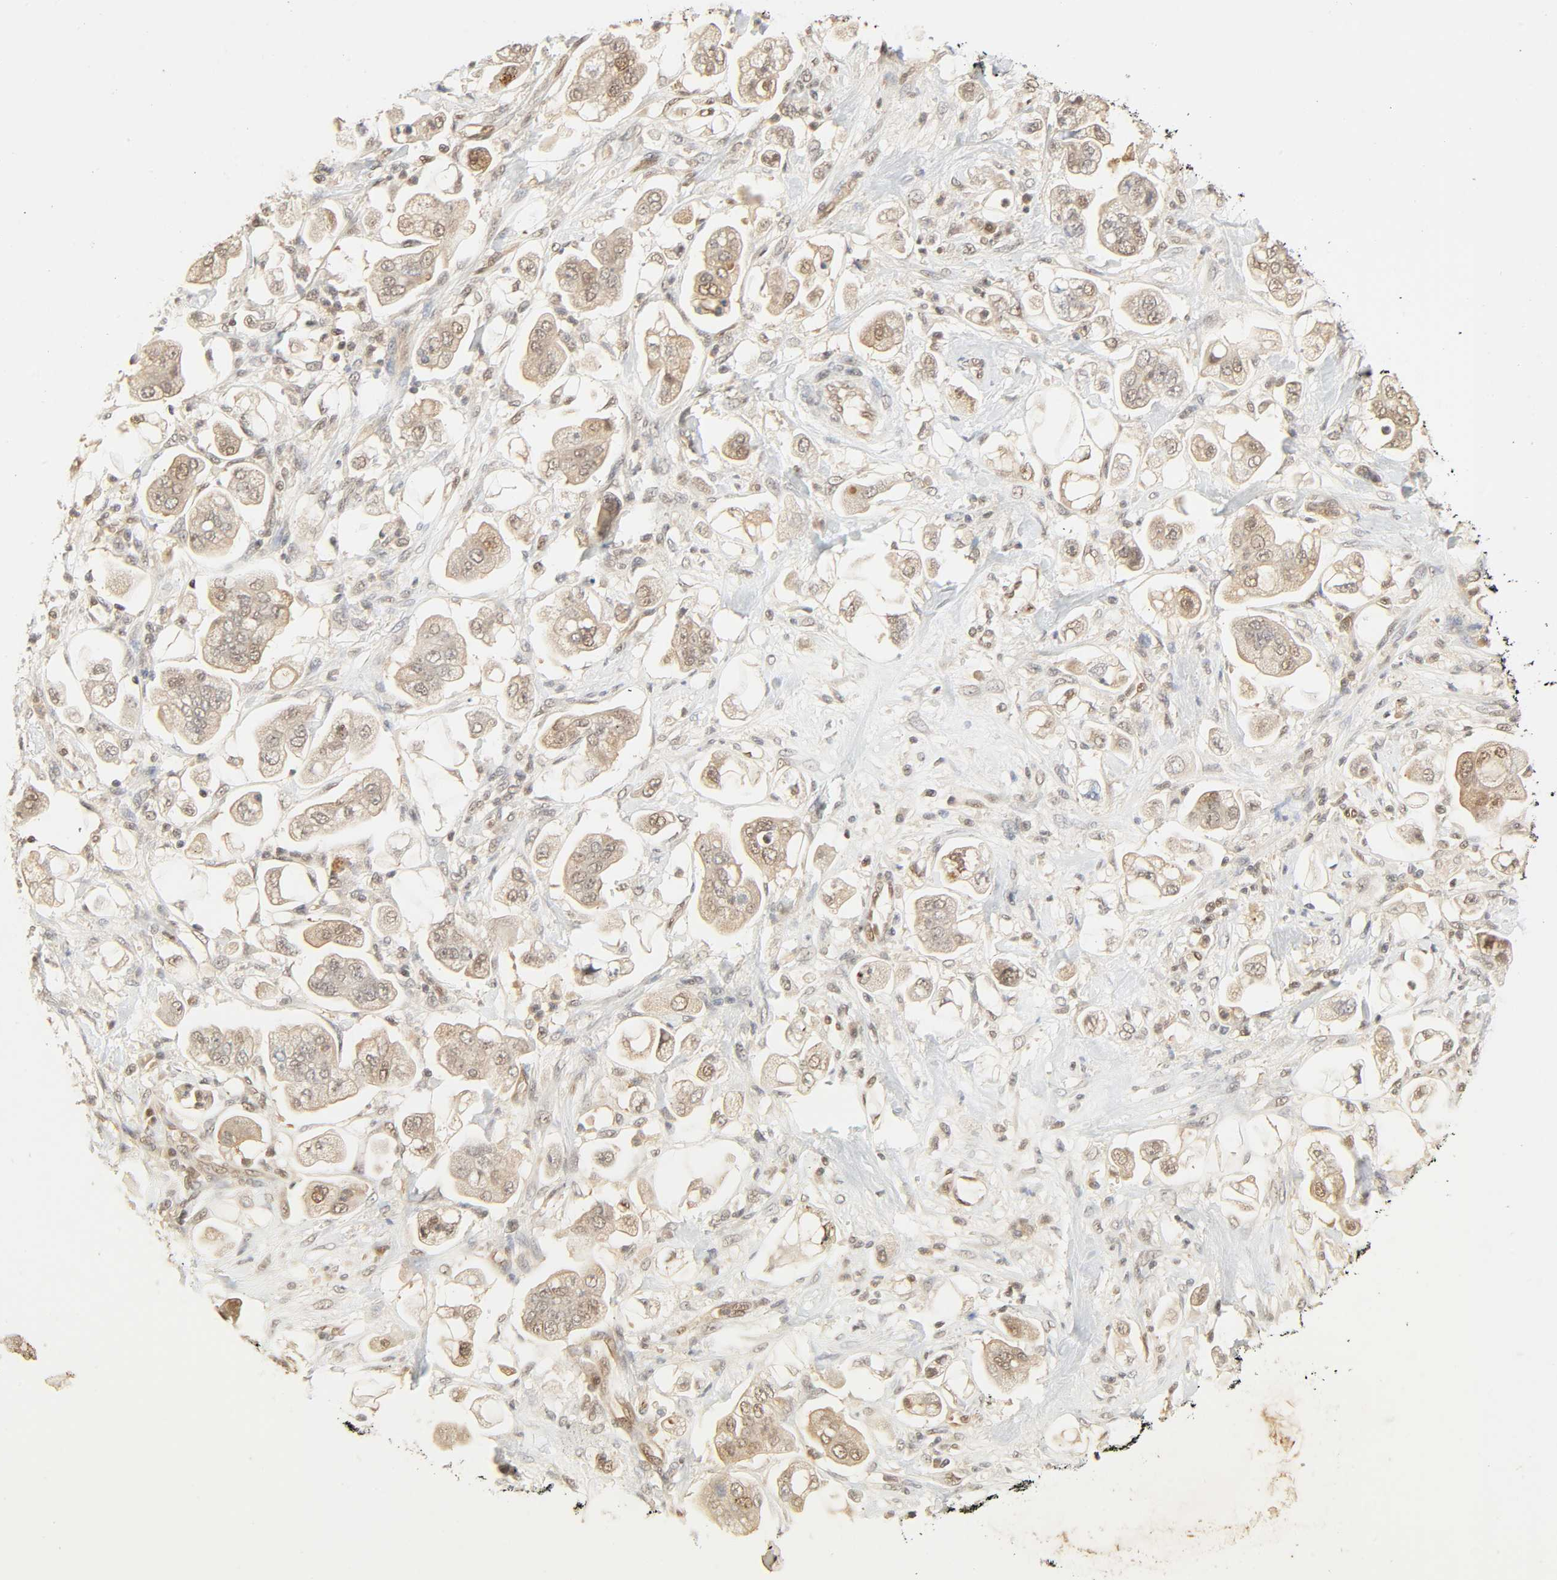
{"staining": {"intensity": "weak", "quantity": "25%-75%", "location": "cytoplasmic/membranous,nuclear"}, "tissue": "stomach cancer", "cell_type": "Tumor cells", "image_type": "cancer", "snomed": [{"axis": "morphology", "description": "Adenocarcinoma, NOS"}, {"axis": "topography", "description": "Stomach"}], "caption": "This is an image of immunohistochemistry (IHC) staining of stomach adenocarcinoma, which shows weak expression in the cytoplasmic/membranous and nuclear of tumor cells.", "gene": "UBC", "patient": {"sex": "male", "age": 62}}